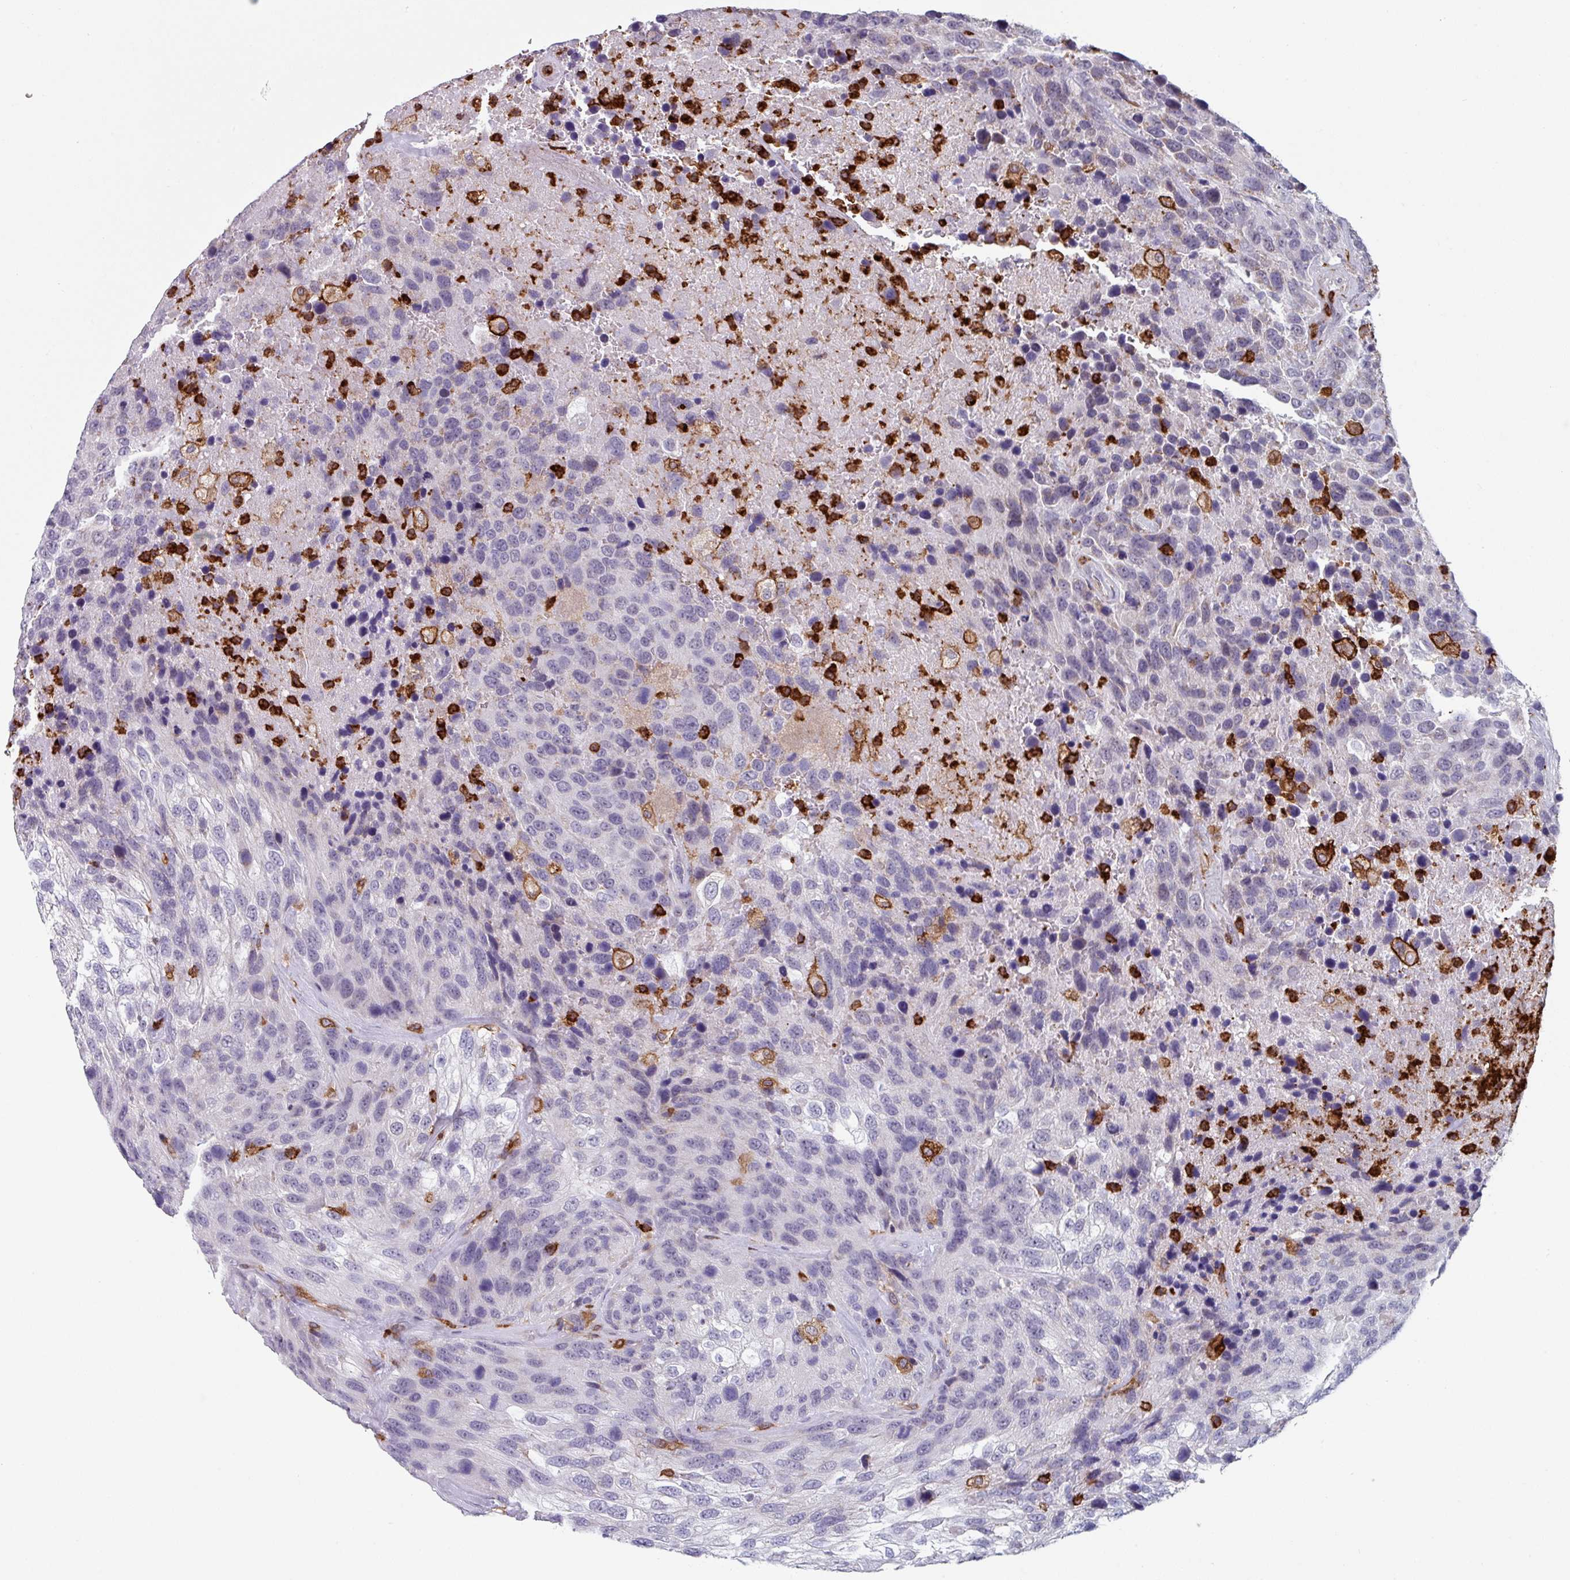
{"staining": {"intensity": "negative", "quantity": "none", "location": "none"}, "tissue": "urothelial cancer", "cell_type": "Tumor cells", "image_type": "cancer", "snomed": [{"axis": "morphology", "description": "Urothelial carcinoma, High grade"}, {"axis": "topography", "description": "Urinary bladder"}], "caption": "Tumor cells are negative for protein expression in human high-grade urothelial carcinoma.", "gene": "EXOSC5", "patient": {"sex": "female", "age": 70}}